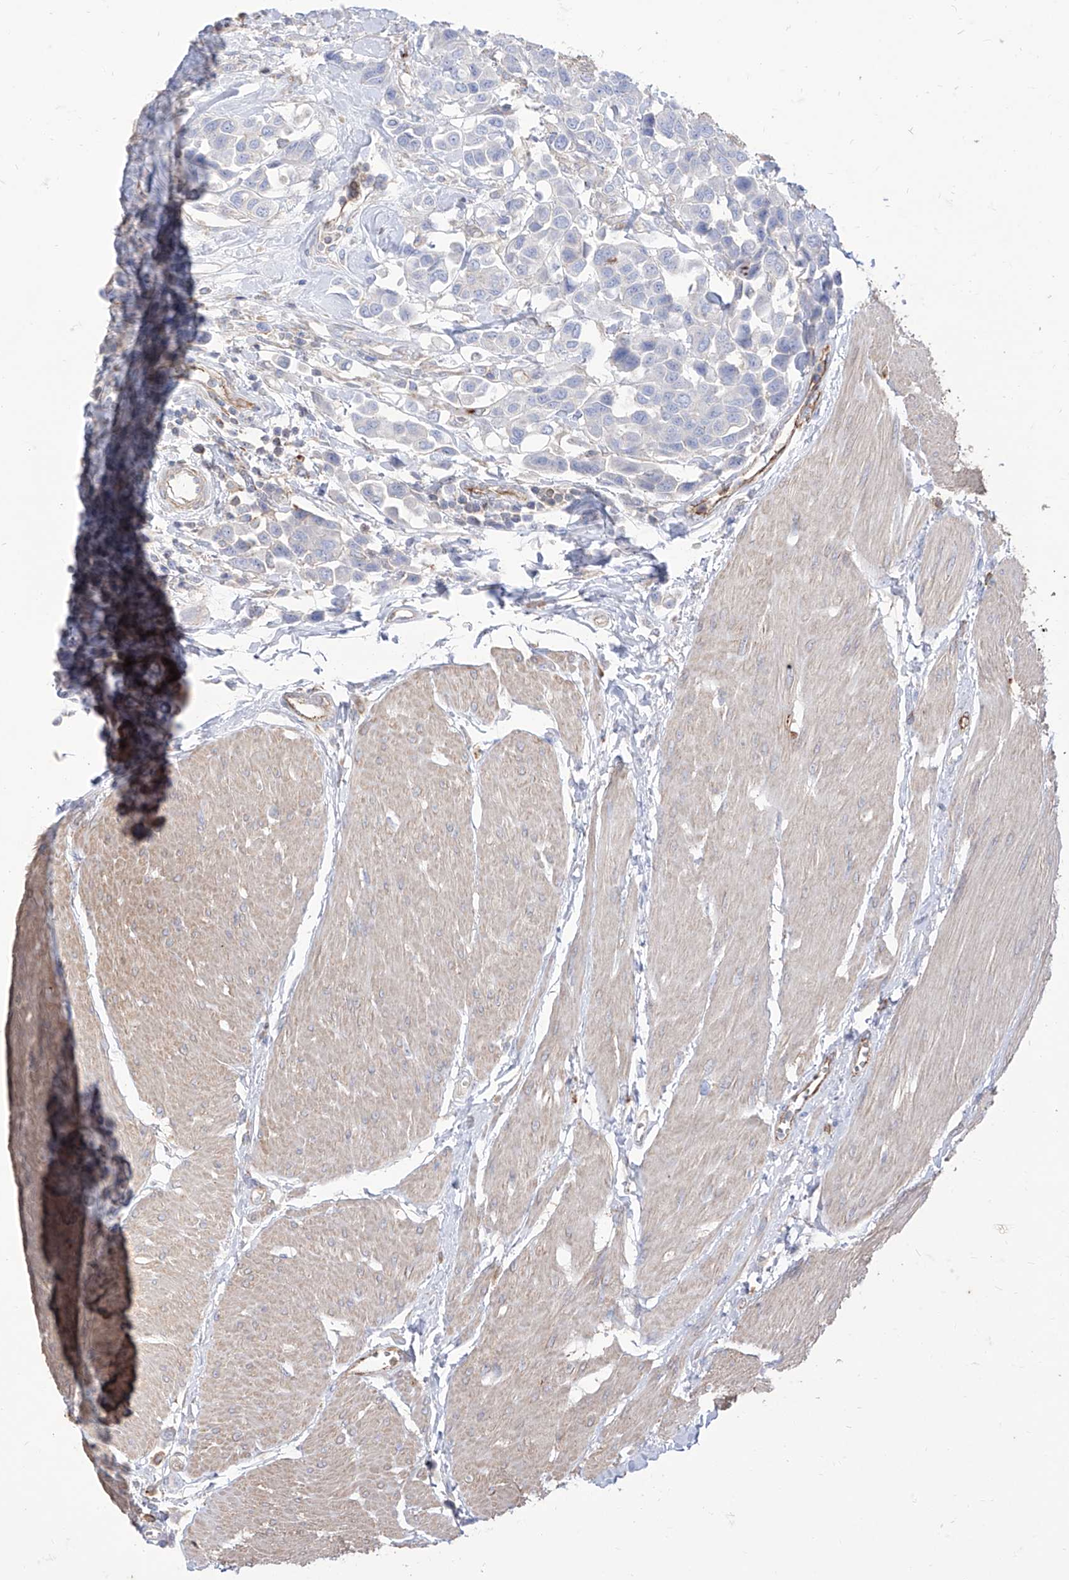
{"staining": {"intensity": "negative", "quantity": "none", "location": "none"}, "tissue": "urothelial cancer", "cell_type": "Tumor cells", "image_type": "cancer", "snomed": [{"axis": "morphology", "description": "Urothelial carcinoma, High grade"}, {"axis": "topography", "description": "Urinary bladder"}], "caption": "The image displays no significant positivity in tumor cells of urothelial cancer.", "gene": "C1orf74", "patient": {"sex": "male", "age": 50}}